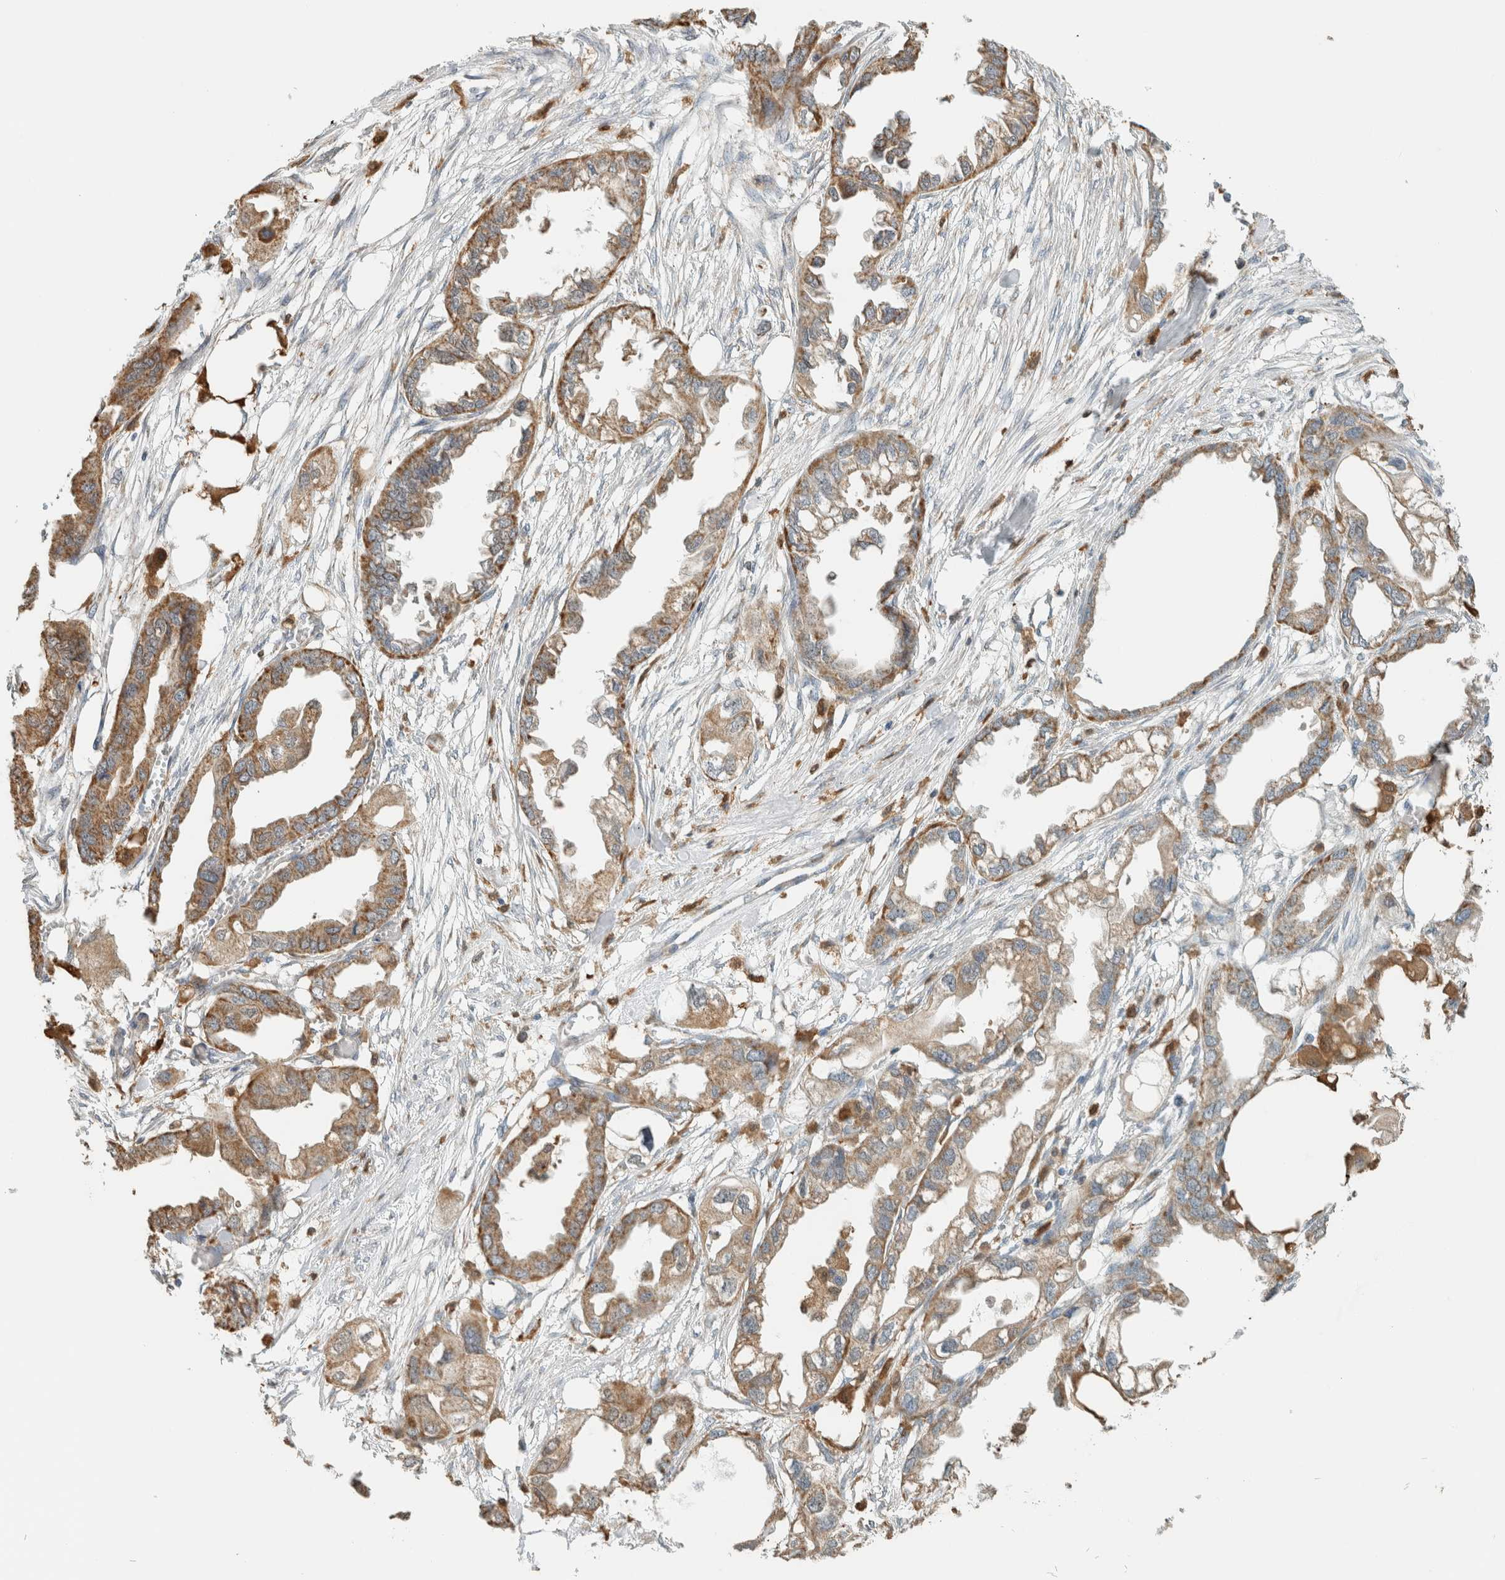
{"staining": {"intensity": "moderate", "quantity": ">75%", "location": "cytoplasmic/membranous"}, "tissue": "endometrial cancer", "cell_type": "Tumor cells", "image_type": "cancer", "snomed": [{"axis": "morphology", "description": "Adenocarcinoma, NOS"}, {"axis": "morphology", "description": "Adenocarcinoma, metastatic, NOS"}, {"axis": "topography", "description": "Adipose tissue"}, {"axis": "topography", "description": "Endometrium"}], "caption": "Endometrial cancer (adenocarcinoma) stained for a protein (brown) shows moderate cytoplasmic/membranous positive staining in approximately >75% of tumor cells.", "gene": "CAPG", "patient": {"sex": "female", "age": 67}}